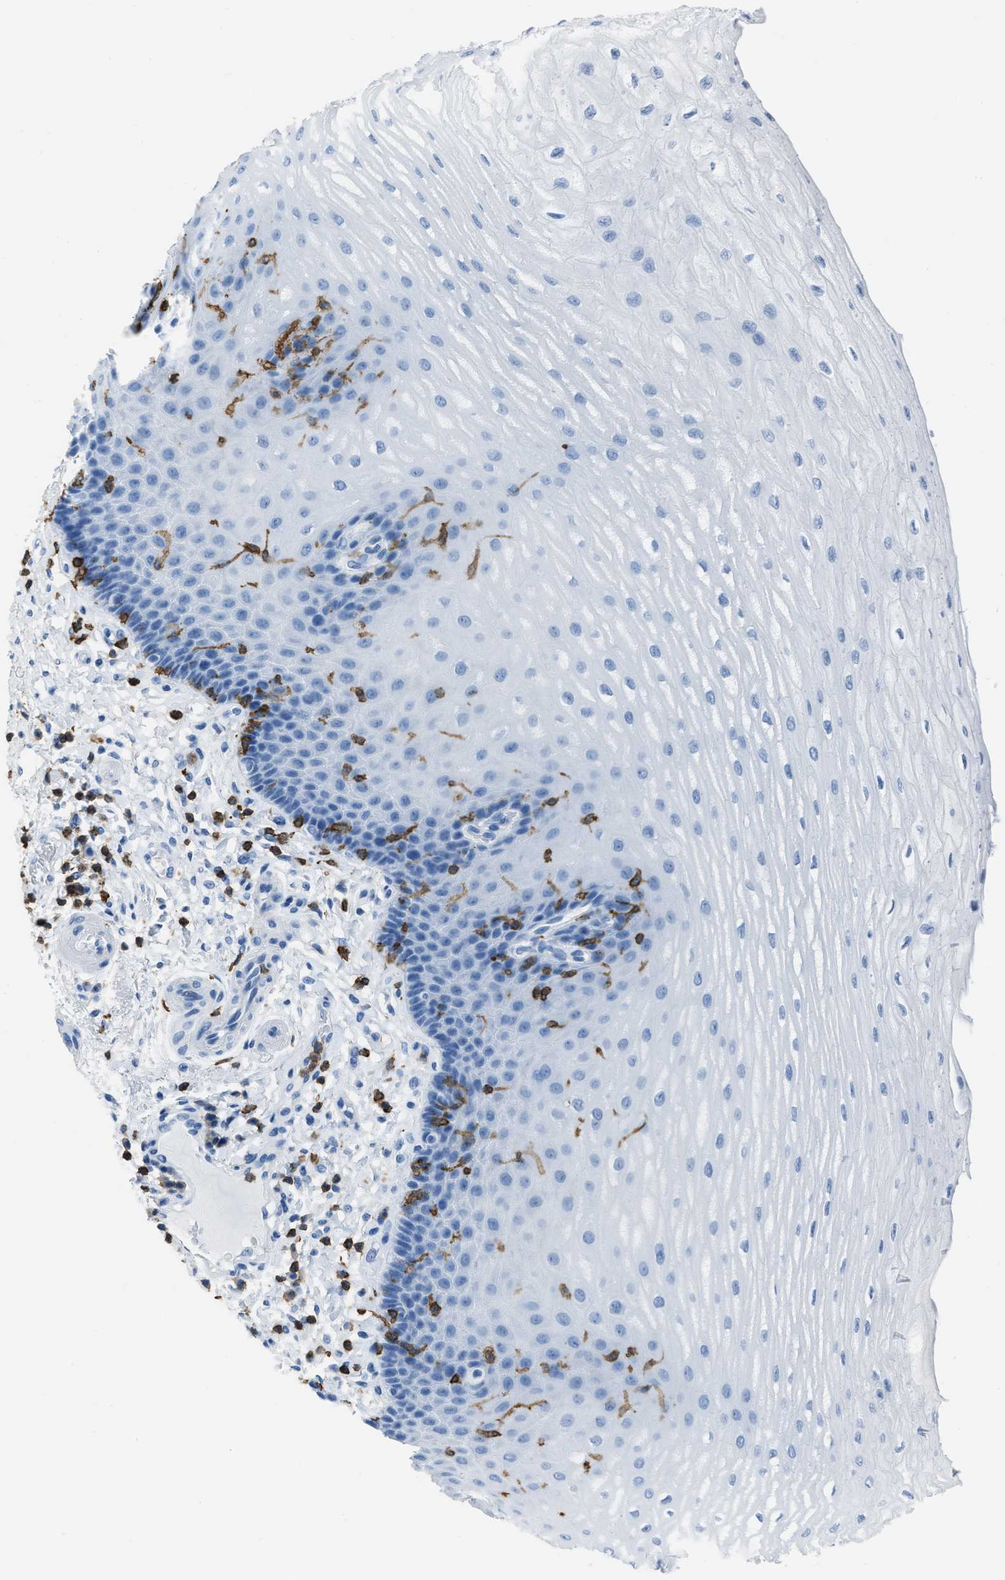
{"staining": {"intensity": "negative", "quantity": "none", "location": "none"}, "tissue": "esophagus", "cell_type": "Squamous epithelial cells", "image_type": "normal", "snomed": [{"axis": "morphology", "description": "Normal tissue, NOS"}, {"axis": "topography", "description": "Esophagus"}], "caption": "A histopathology image of human esophagus is negative for staining in squamous epithelial cells. (DAB (3,3'-diaminobenzidine) immunohistochemistry (IHC) with hematoxylin counter stain).", "gene": "LSP1", "patient": {"sex": "male", "age": 54}}